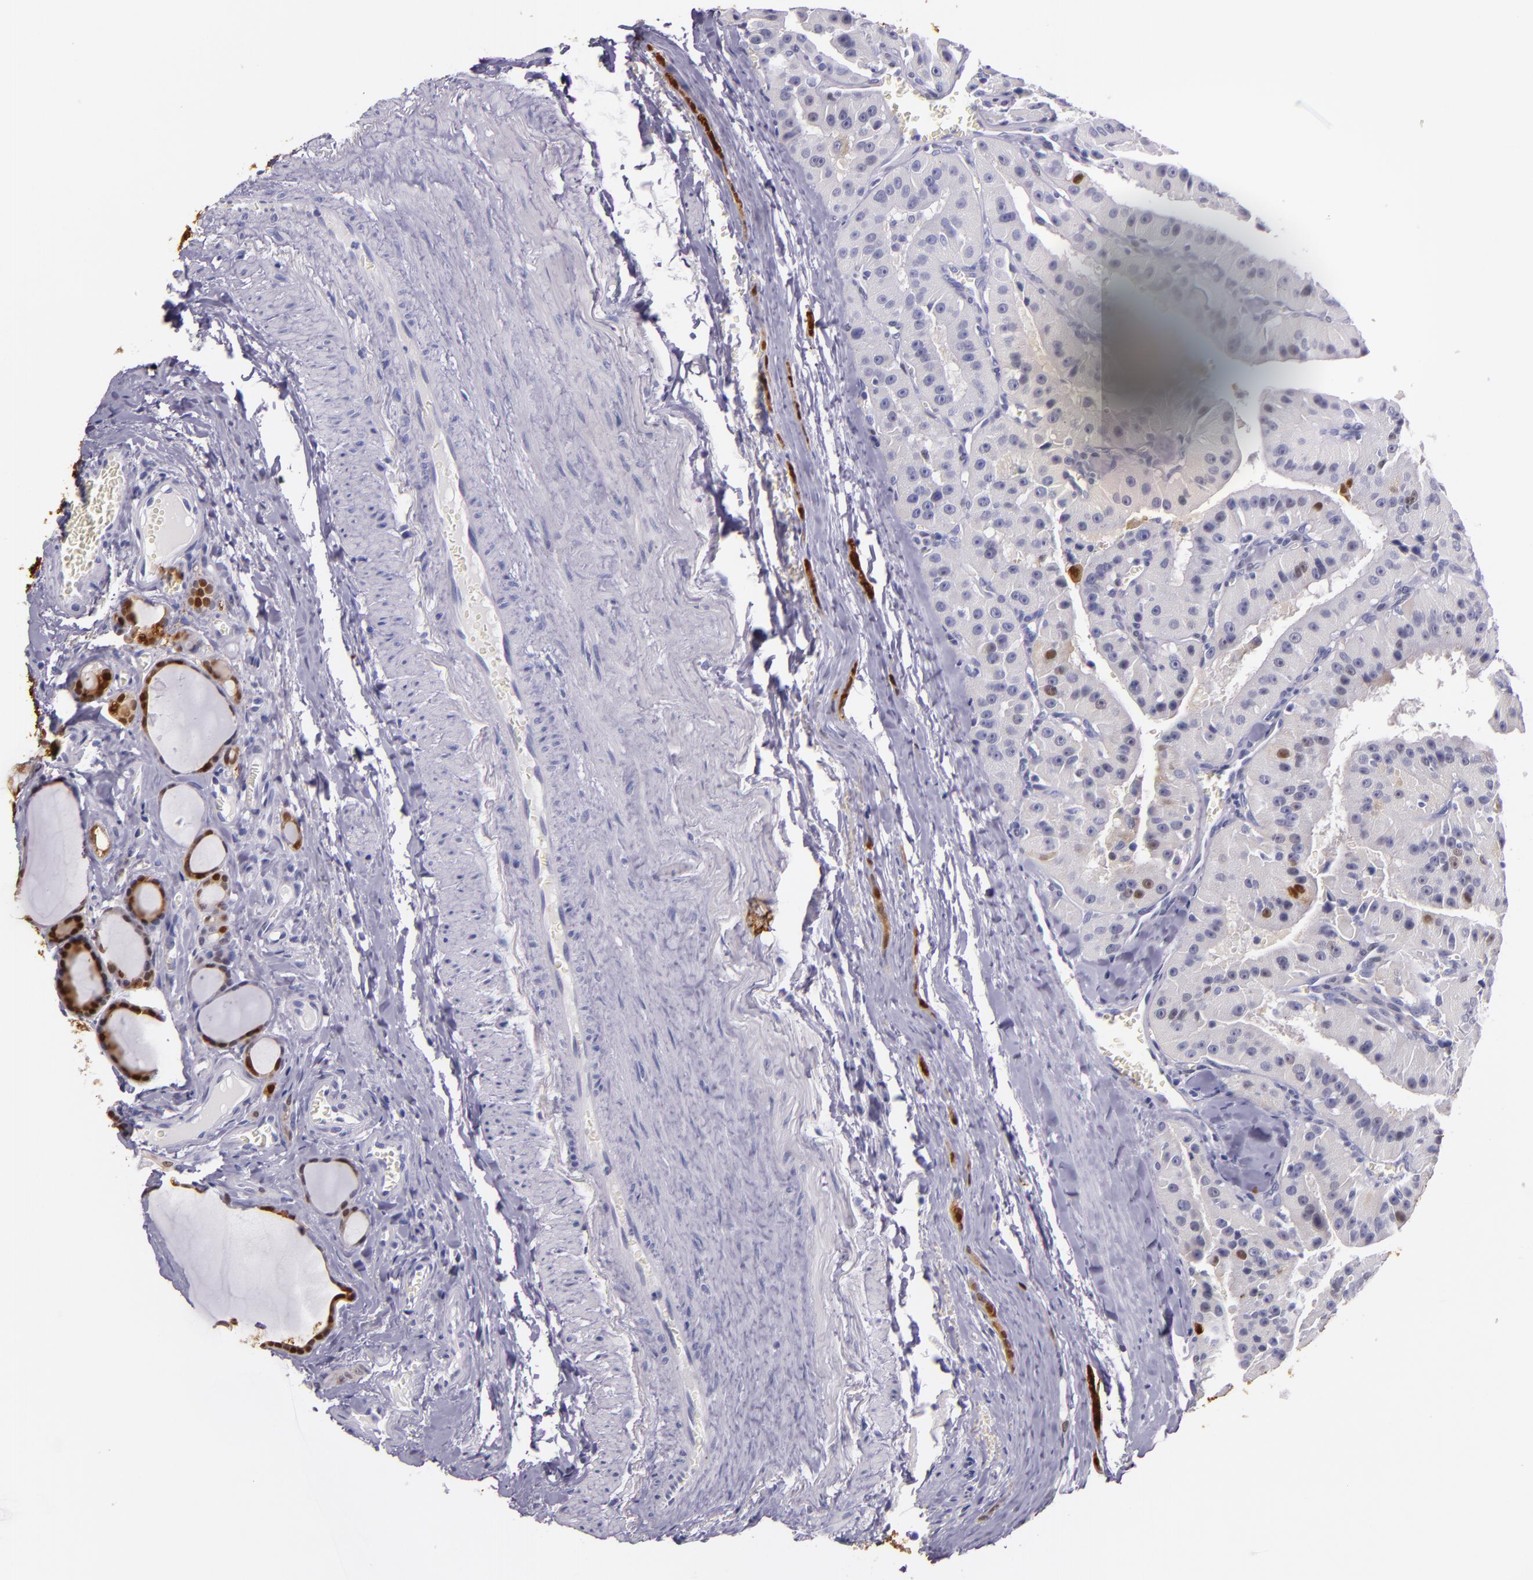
{"staining": {"intensity": "moderate", "quantity": "<25%", "location": "nuclear"}, "tissue": "thyroid cancer", "cell_type": "Tumor cells", "image_type": "cancer", "snomed": [{"axis": "morphology", "description": "Carcinoma, NOS"}, {"axis": "topography", "description": "Thyroid gland"}], "caption": "Tumor cells reveal low levels of moderate nuclear positivity in about <25% of cells in thyroid cancer (carcinoma).", "gene": "MT1A", "patient": {"sex": "male", "age": 76}}